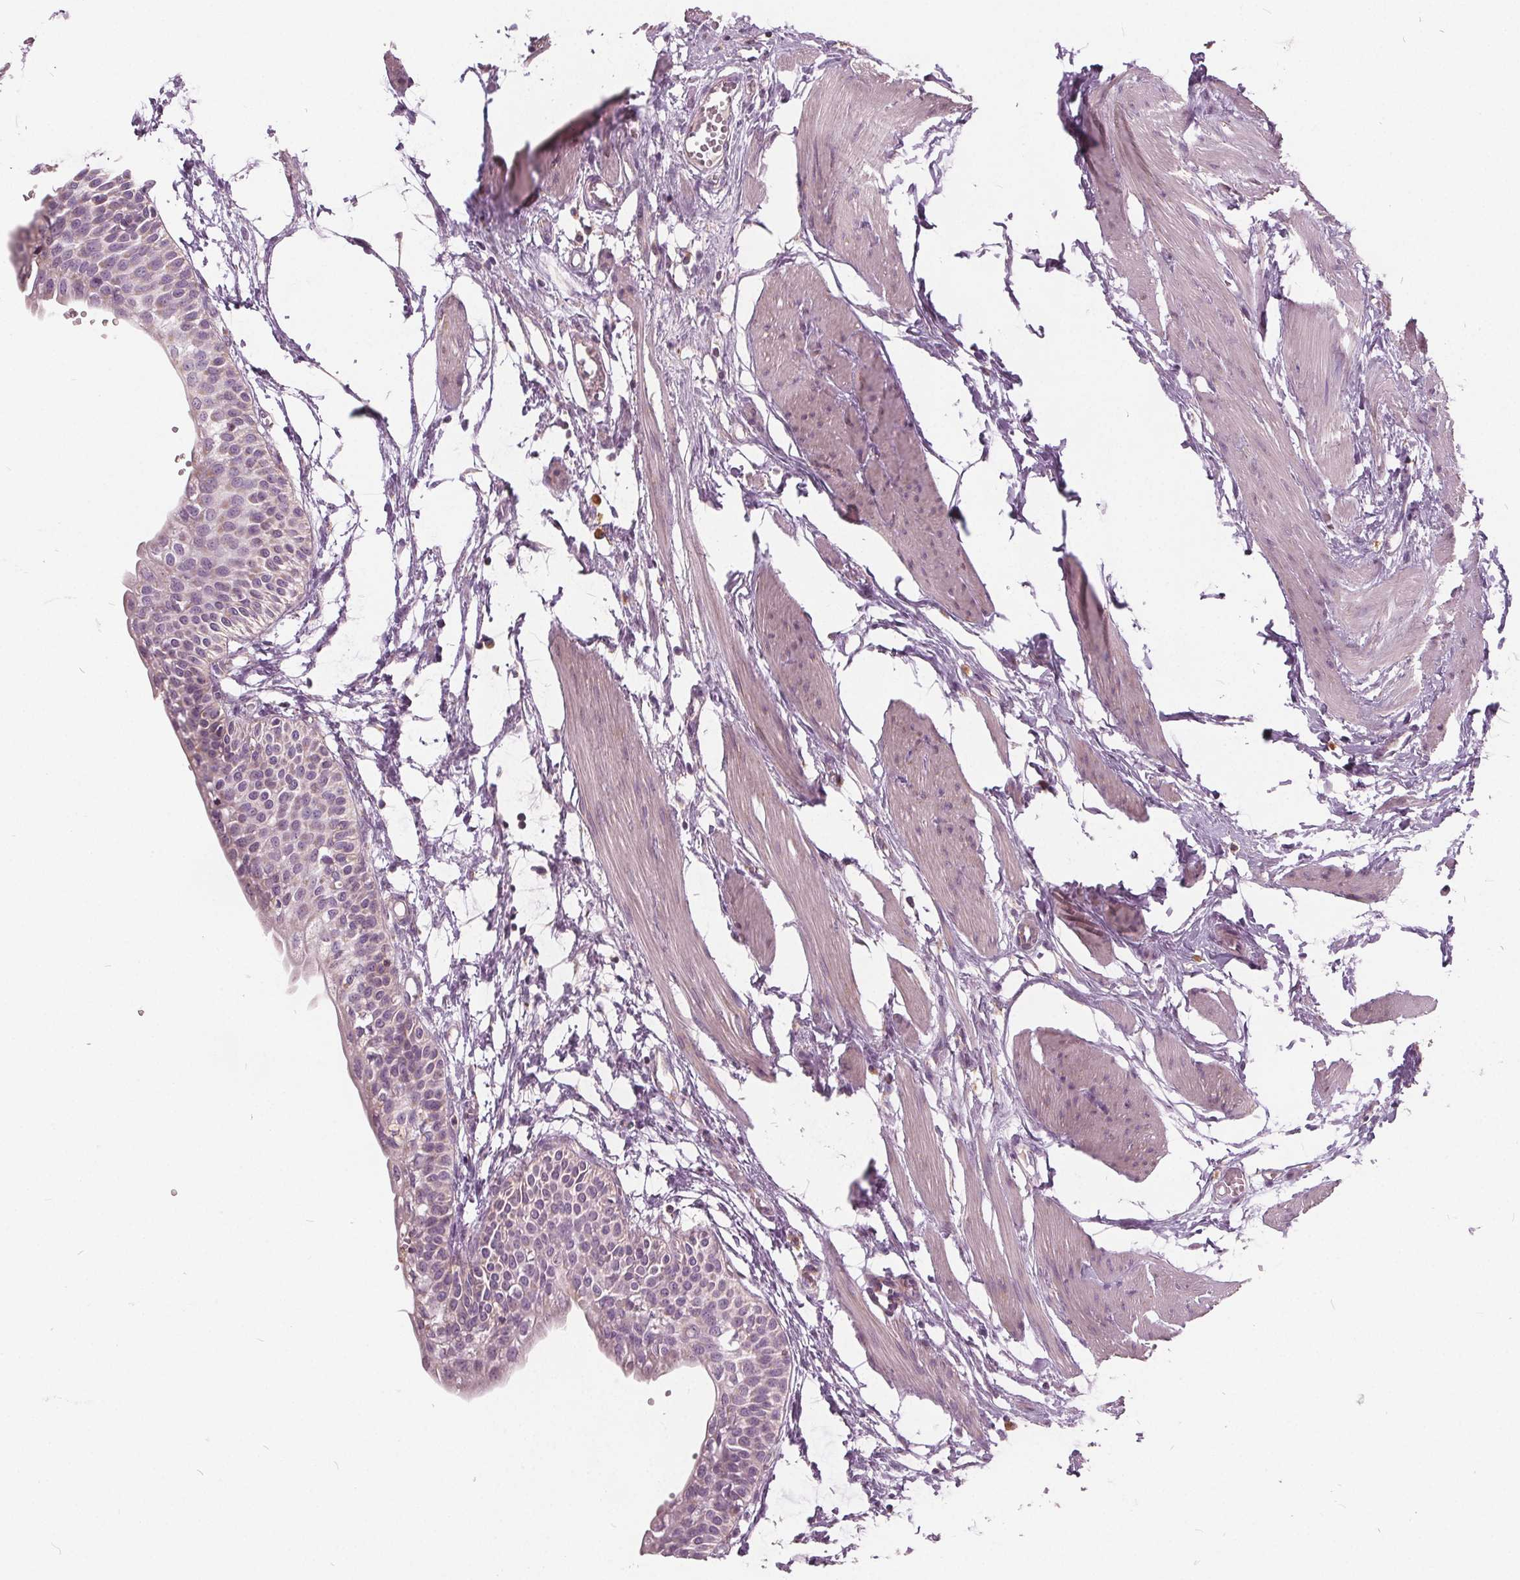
{"staining": {"intensity": "weak", "quantity": "<25%", "location": "cytoplasmic/membranous"}, "tissue": "urinary bladder", "cell_type": "Urothelial cells", "image_type": "normal", "snomed": [{"axis": "morphology", "description": "Normal tissue, NOS"}, {"axis": "topography", "description": "Urinary bladder"}, {"axis": "topography", "description": "Peripheral nerve tissue"}], "caption": "High power microscopy image of an IHC photomicrograph of benign urinary bladder, revealing no significant positivity in urothelial cells. (Brightfield microscopy of DAB (3,3'-diaminobenzidine) IHC at high magnification).", "gene": "ECI2", "patient": {"sex": "male", "age": 55}}